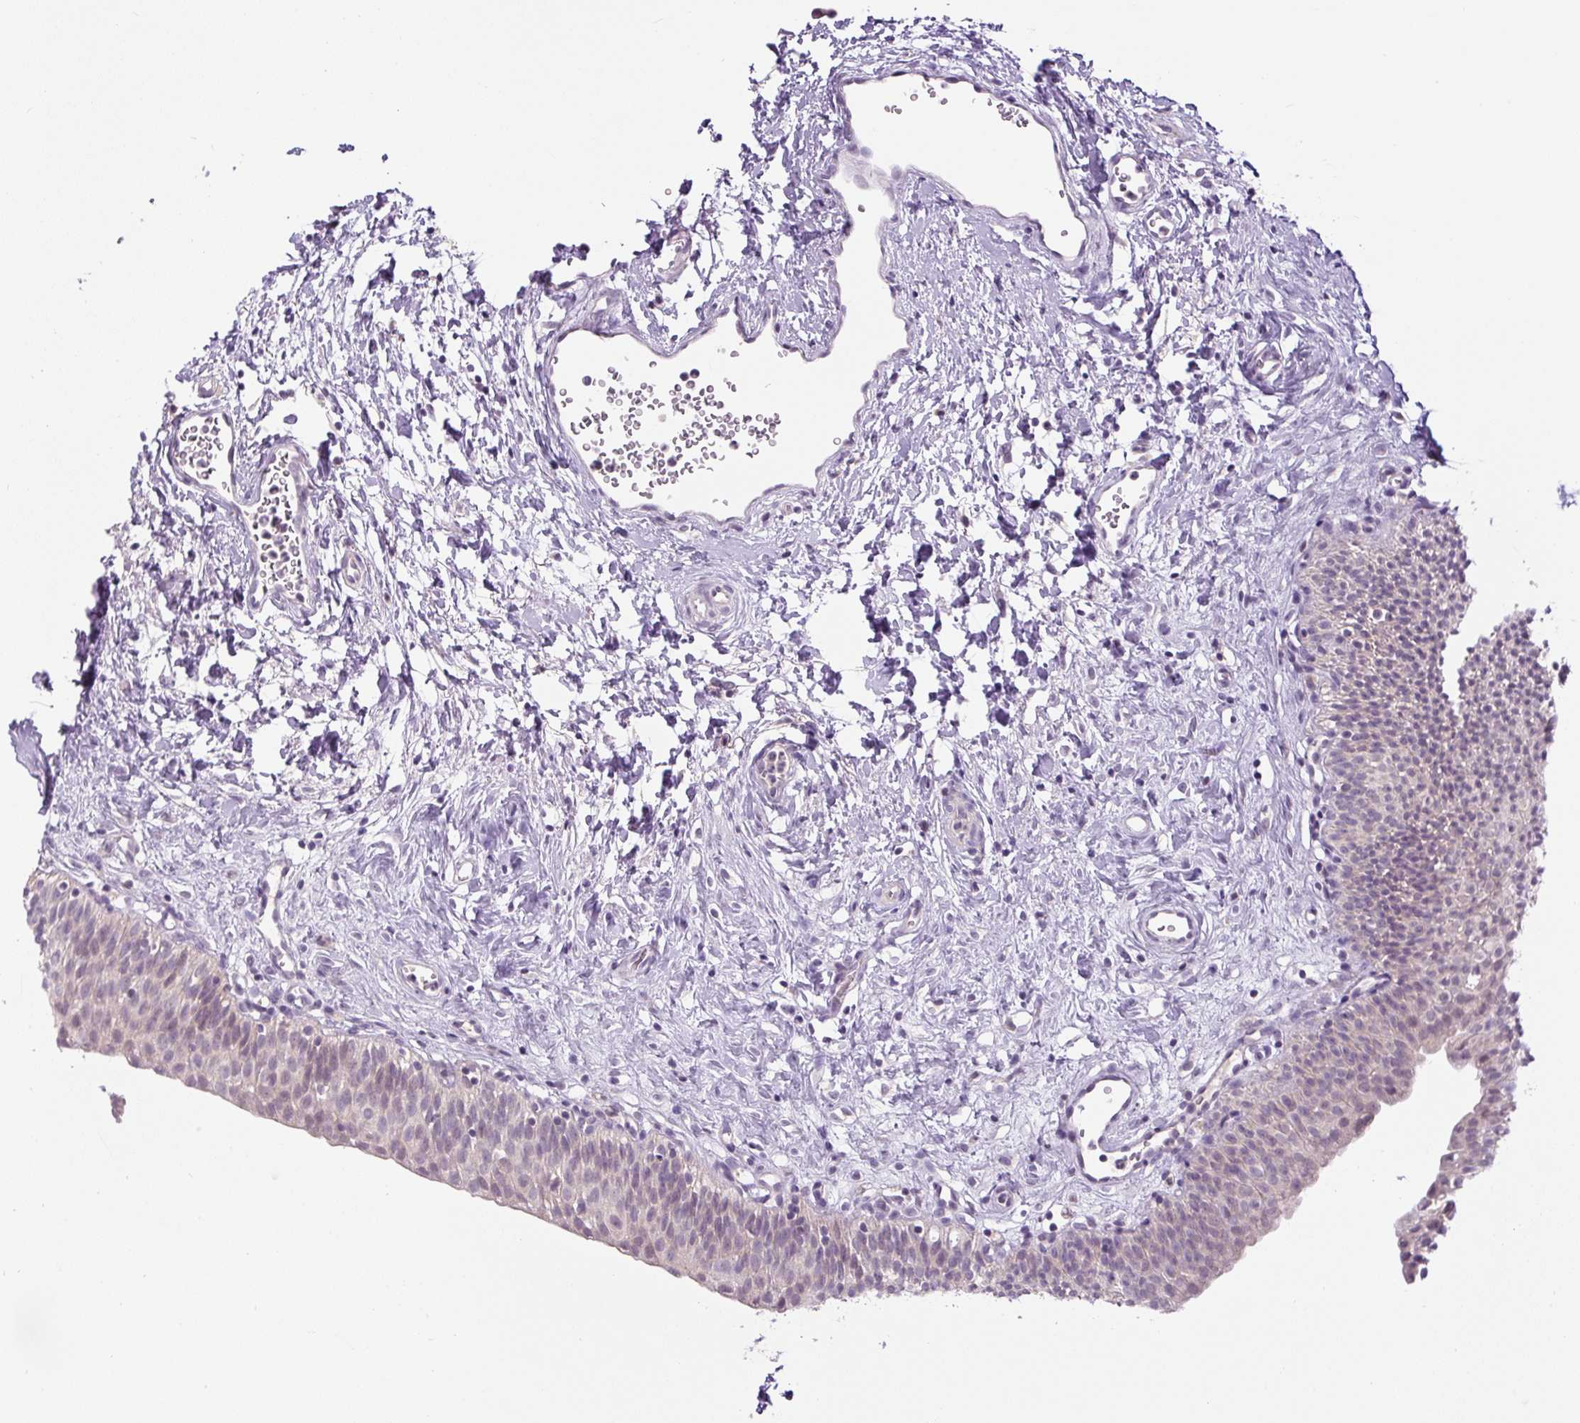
{"staining": {"intensity": "negative", "quantity": "none", "location": "none"}, "tissue": "urinary bladder", "cell_type": "Urothelial cells", "image_type": "normal", "snomed": [{"axis": "morphology", "description": "Normal tissue, NOS"}, {"axis": "topography", "description": "Urinary bladder"}], "caption": "DAB (3,3'-diaminobenzidine) immunohistochemical staining of normal urinary bladder reveals no significant expression in urothelial cells.", "gene": "FABP7", "patient": {"sex": "male", "age": 51}}